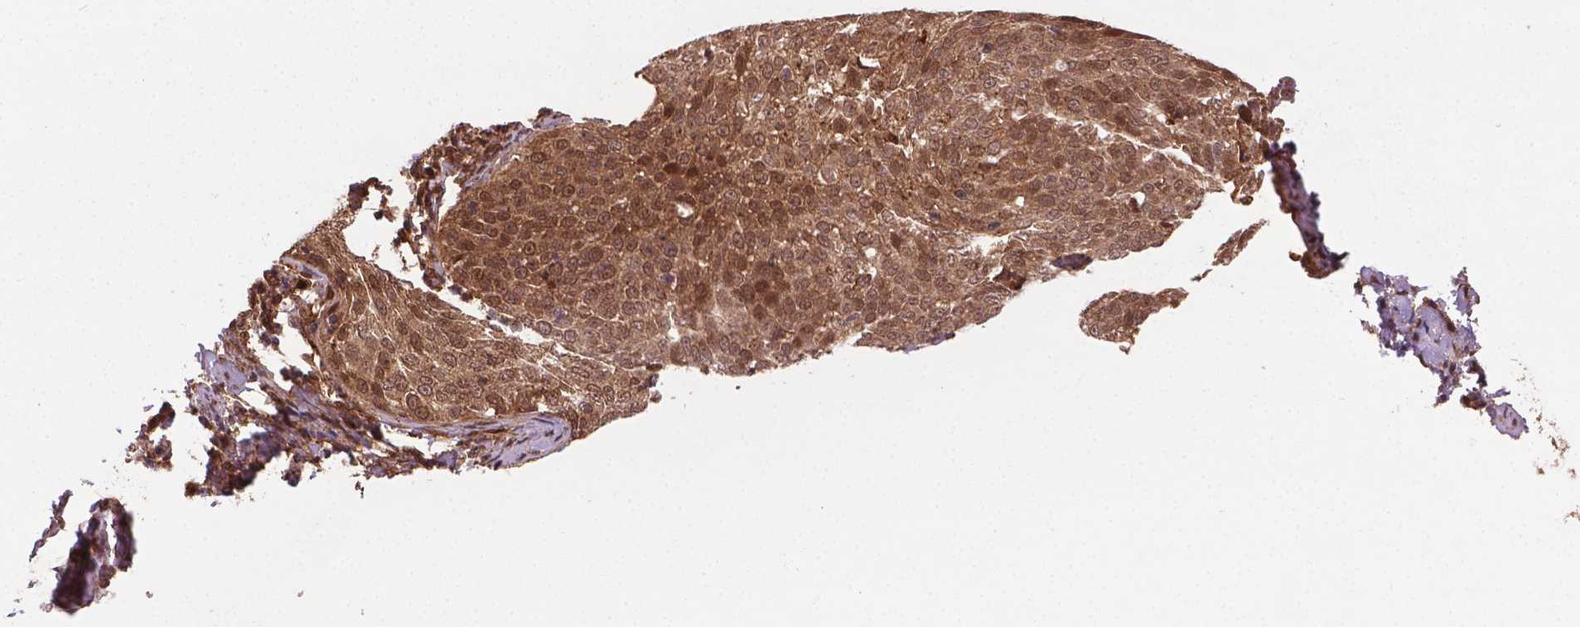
{"staining": {"intensity": "moderate", "quantity": ">75%", "location": "cytoplasmic/membranous,nuclear"}, "tissue": "cervical cancer", "cell_type": "Tumor cells", "image_type": "cancer", "snomed": [{"axis": "morphology", "description": "Squamous cell carcinoma, NOS"}, {"axis": "topography", "description": "Cervix"}], "caption": "Immunohistochemistry (DAB (3,3'-diaminobenzidine)) staining of human squamous cell carcinoma (cervical) demonstrates moderate cytoplasmic/membranous and nuclear protein positivity in approximately >75% of tumor cells. (DAB (3,3'-diaminobenzidine) = brown stain, brightfield microscopy at high magnification).", "gene": "PLIN3", "patient": {"sex": "female", "age": 51}}